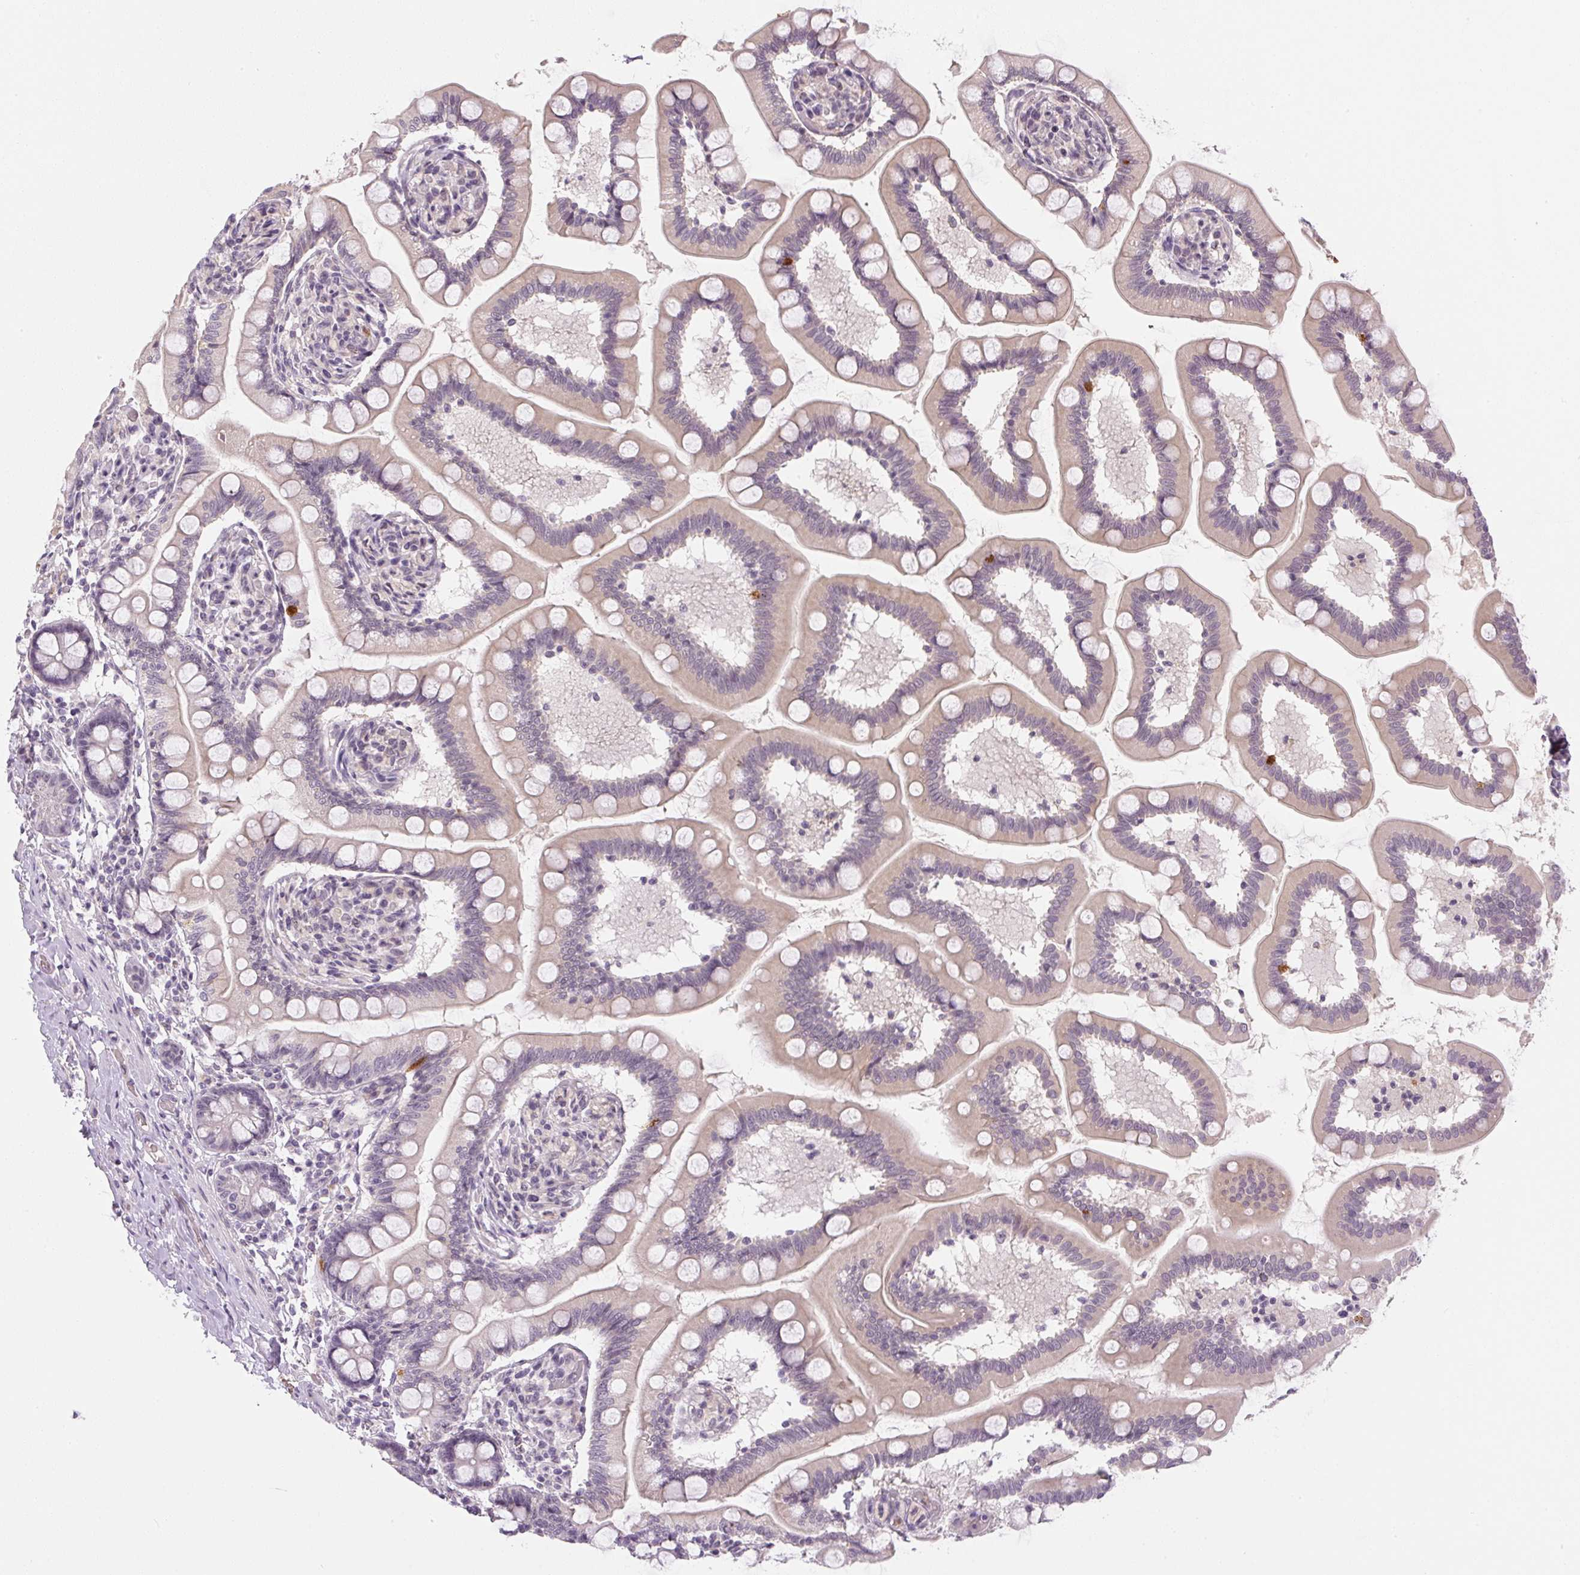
{"staining": {"intensity": "weak", "quantity": "<25%", "location": "cytoplasmic/membranous"}, "tissue": "small intestine", "cell_type": "Glandular cells", "image_type": "normal", "snomed": [{"axis": "morphology", "description": "Normal tissue, NOS"}, {"axis": "topography", "description": "Small intestine"}], "caption": "This is a histopathology image of IHC staining of normal small intestine, which shows no expression in glandular cells. (DAB (3,3'-diaminobenzidine) immunohistochemistry, high magnification).", "gene": "SGF29", "patient": {"sex": "female", "age": 64}}